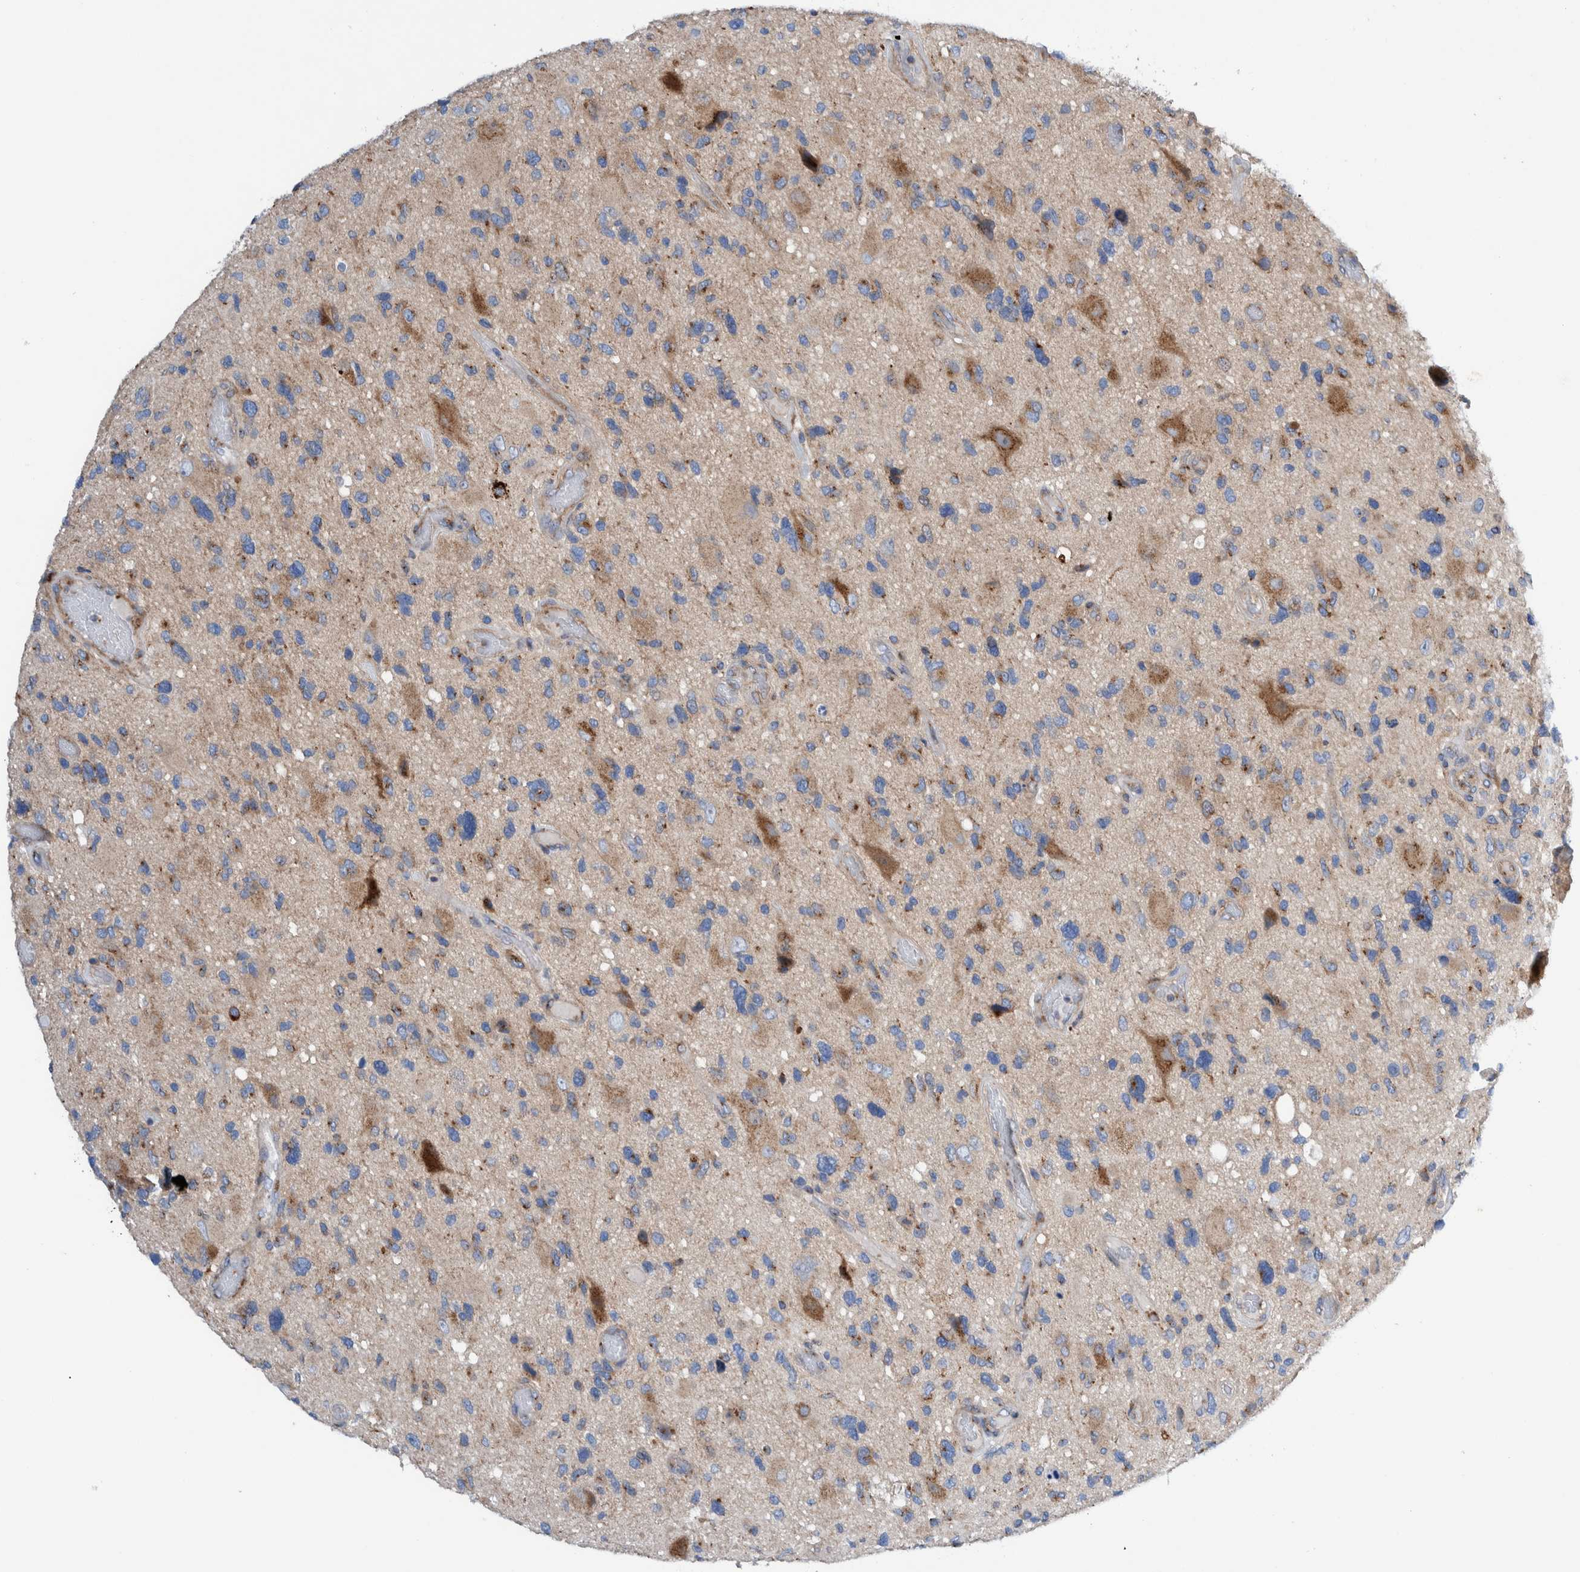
{"staining": {"intensity": "moderate", "quantity": "25%-75%", "location": "cytoplasmic/membranous"}, "tissue": "glioma", "cell_type": "Tumor cells", "image_type": "cancer", "snomed": [{"axis": "morphology", "description": "Glioma, malignant, High grade"}, {"axis": "topography", "description": "Brain"}], "caption": "Immunohistochemistry micrograph of glioma stained for a protein (brown), which exhibits medium levels of moderate cytoplasmic/membranous expression in approximately 25%-75% of tumor cells.", "gene": "TRIM58", "patient": {"sex": "male", "age": 33}}